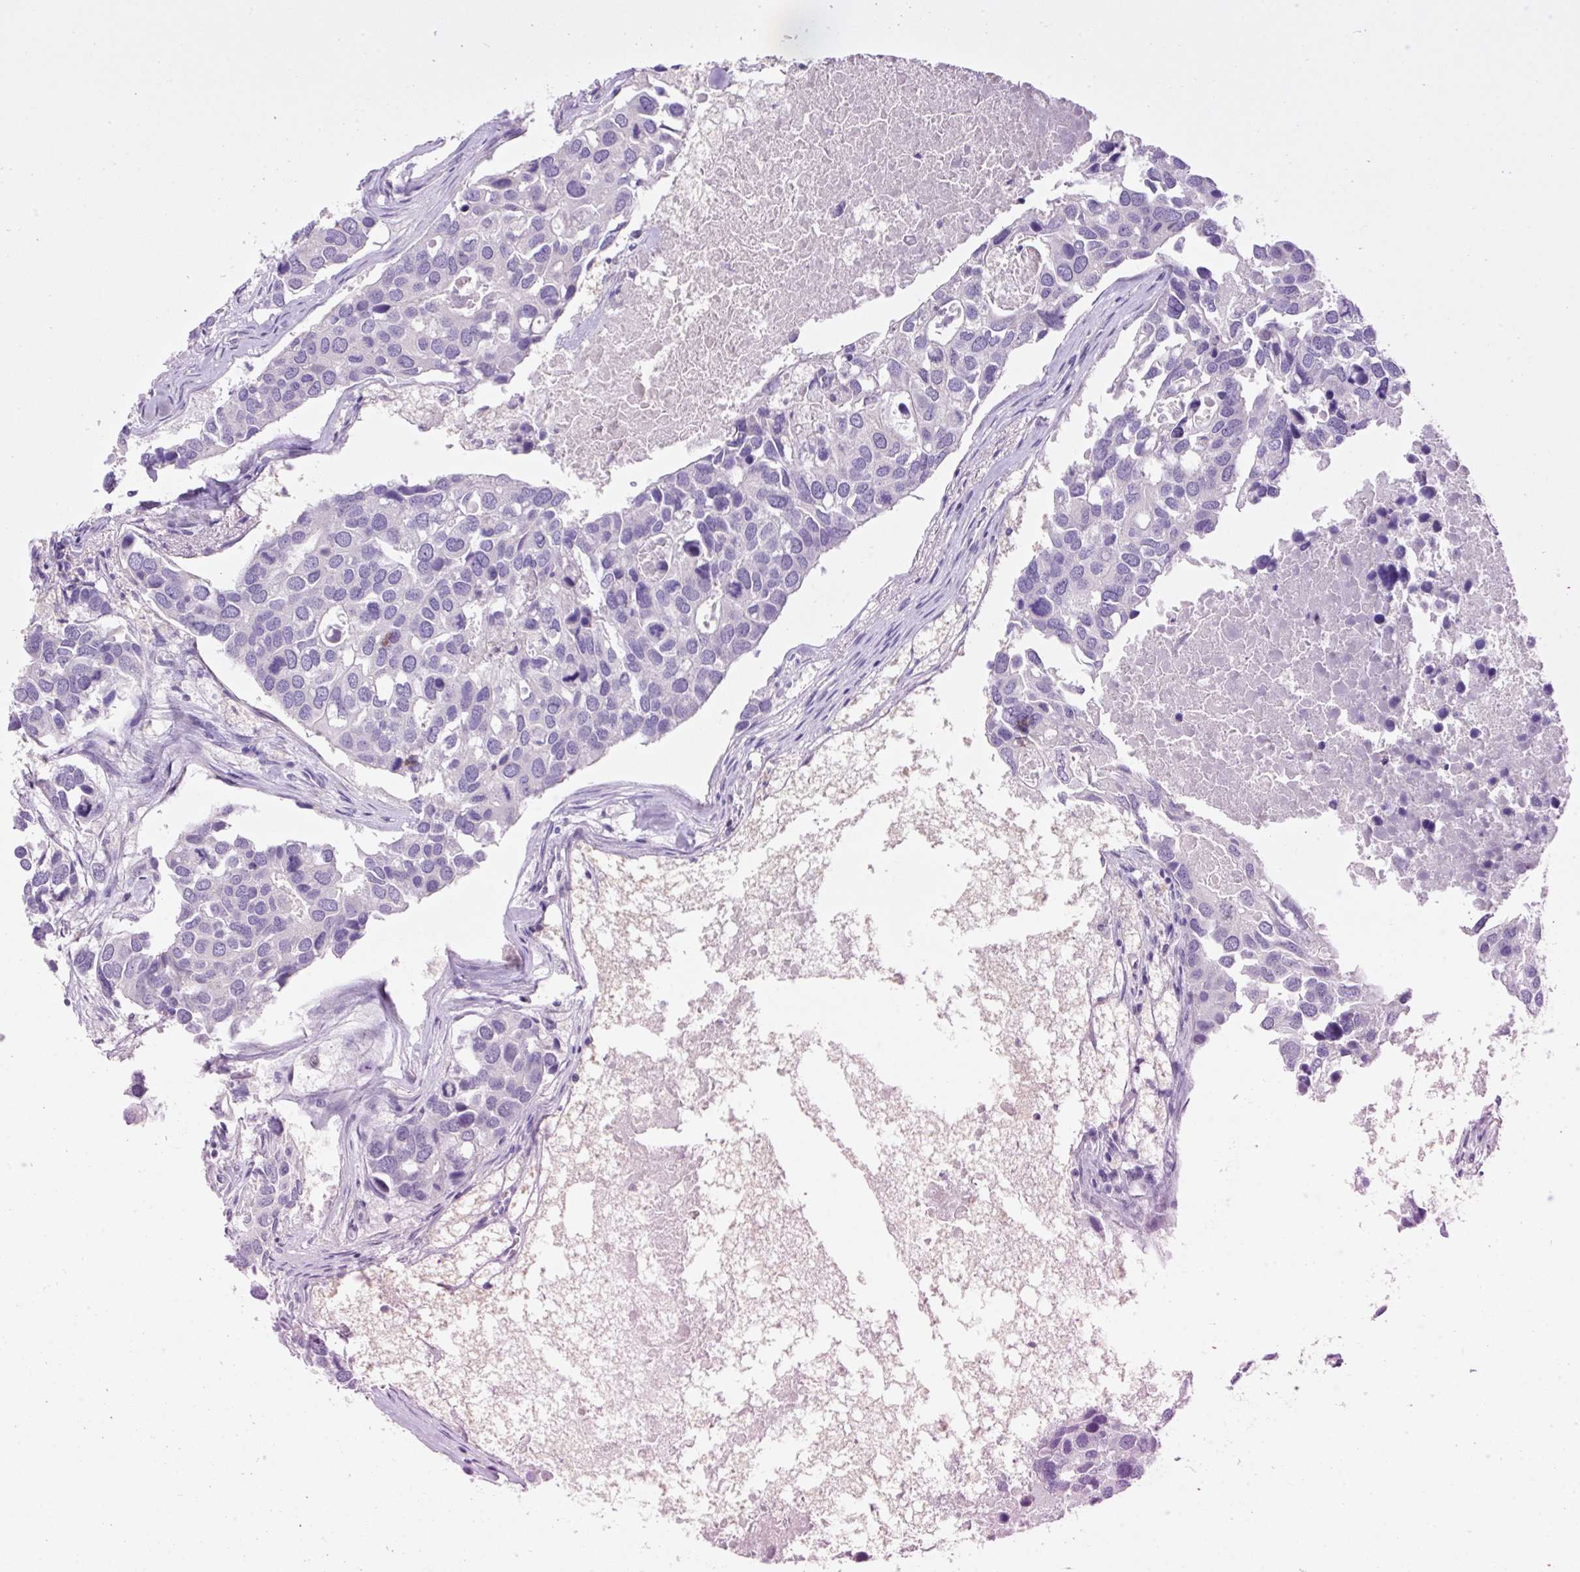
{"staining": {"intensity": "negative", "quantity": "none", "location": "none"}, "tissue": "breast cancer", "cell_type": "Tumor cells", "image_type": "cancer", "snomed": [{"axis": "morphology", "description": "Duct carcinoma"}, {"axis": "topography", "description": "Breast"}], "caption": "IHC micrograph of neoplastic tissue: human breast cancer (intraductal carcinoma) stained with DAB (3,3'-diaminobenzidine) reveals no significant protein staining in tumor cells.", "gene": "SYP", "patient": {"sex": "female", "age": 83}}